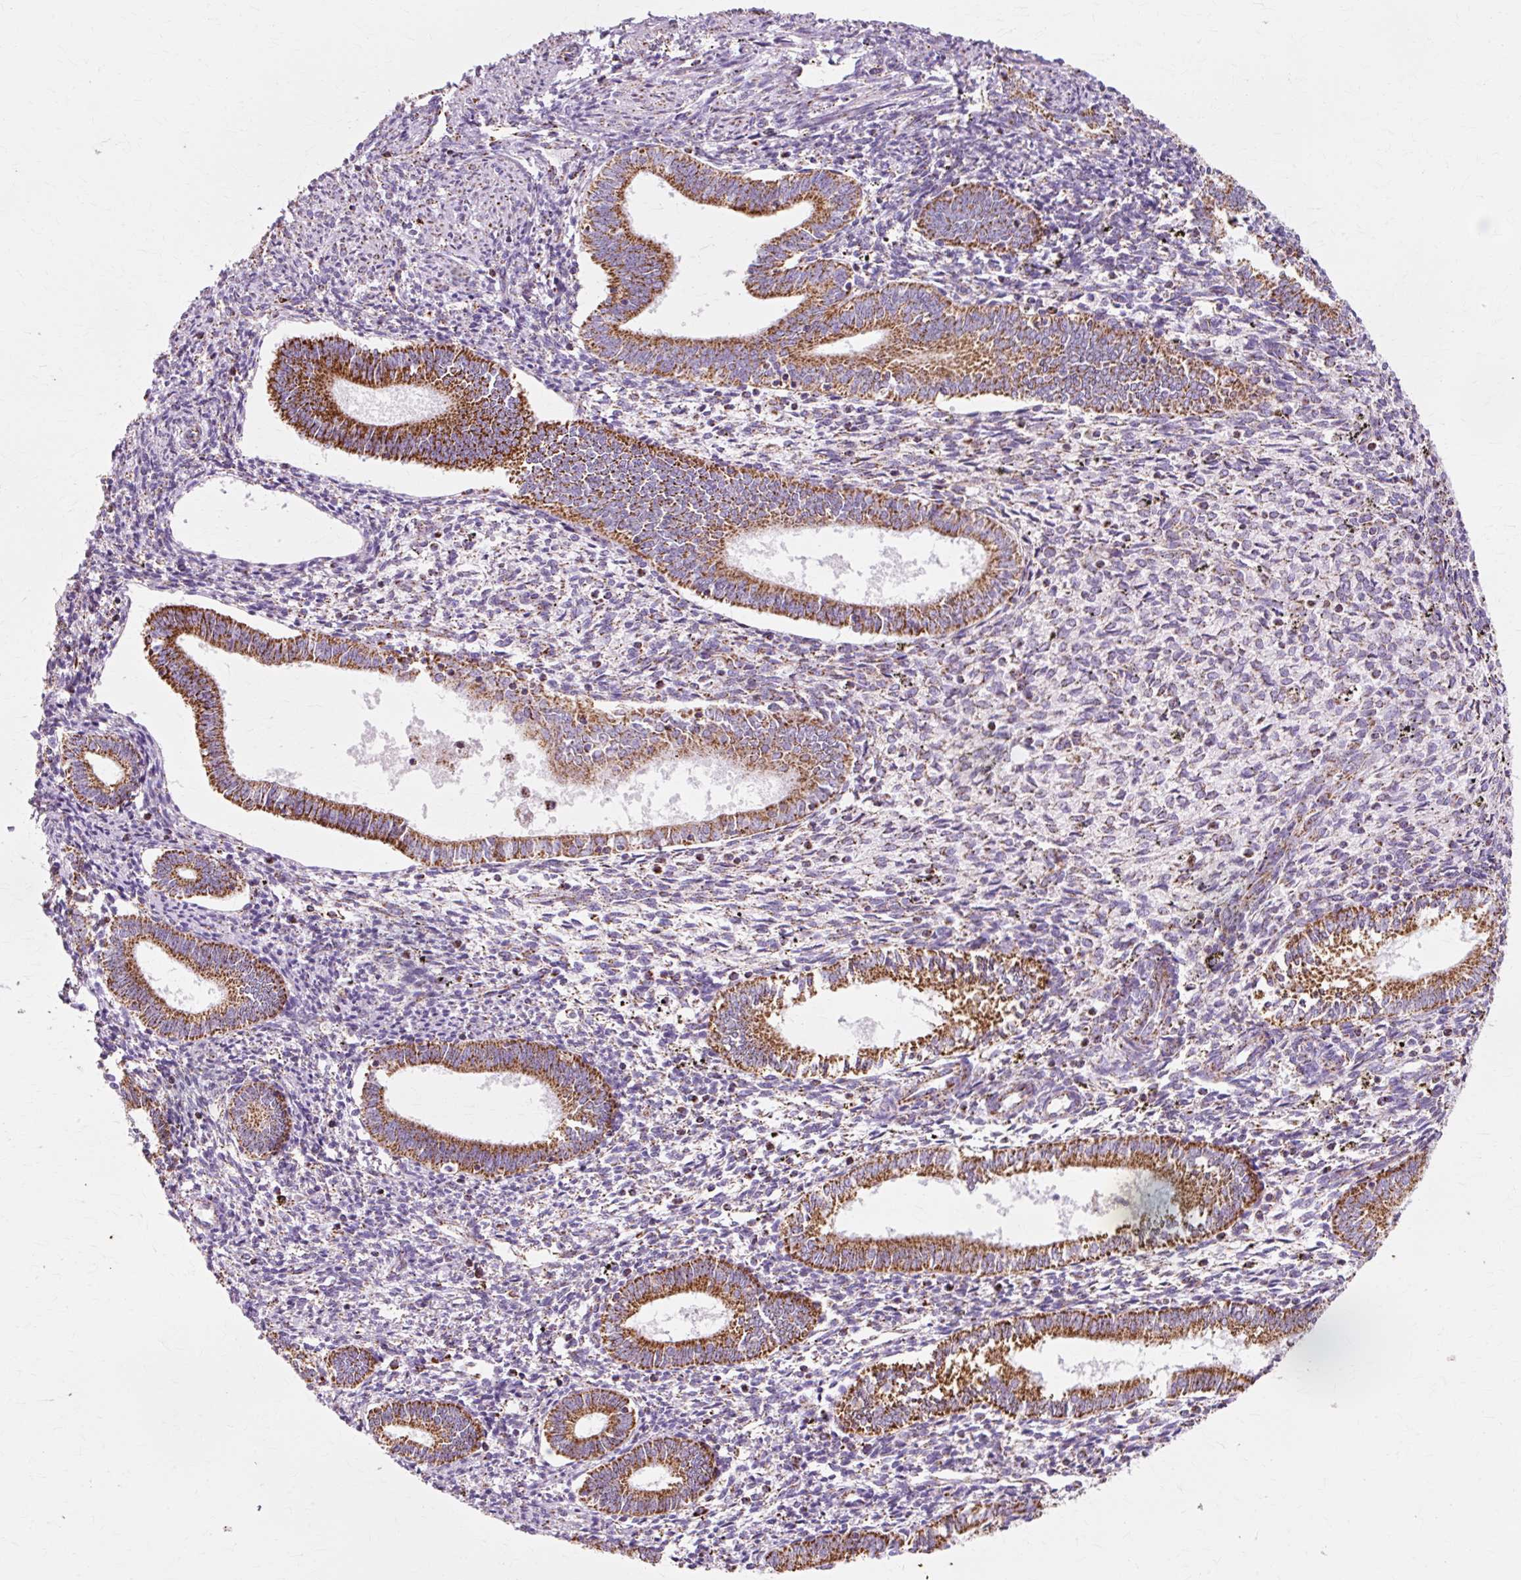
{"staining": {"intensity": "weak", "quantity": "25%-75%", "location": "cytoplasmic/membranous"}, "tissue": "endometrium", "cell_type": "Cells in endometrial stroma", "image_type": "normal", "snomed": [{"axis": "morphology", "description": "Normal tissue, NOS"}, {"axis": "topography", "description": "Endometrium"}], "caption": "Approximately 25%-75% of cells in endometrial stroma in normal human endometrium display weak cytoplasmic/membranous protein positivity as visualized by brown immunohistochemical staining.", "gene": "ATP5PO", "patient": {"sex": "female", "age": 41}}